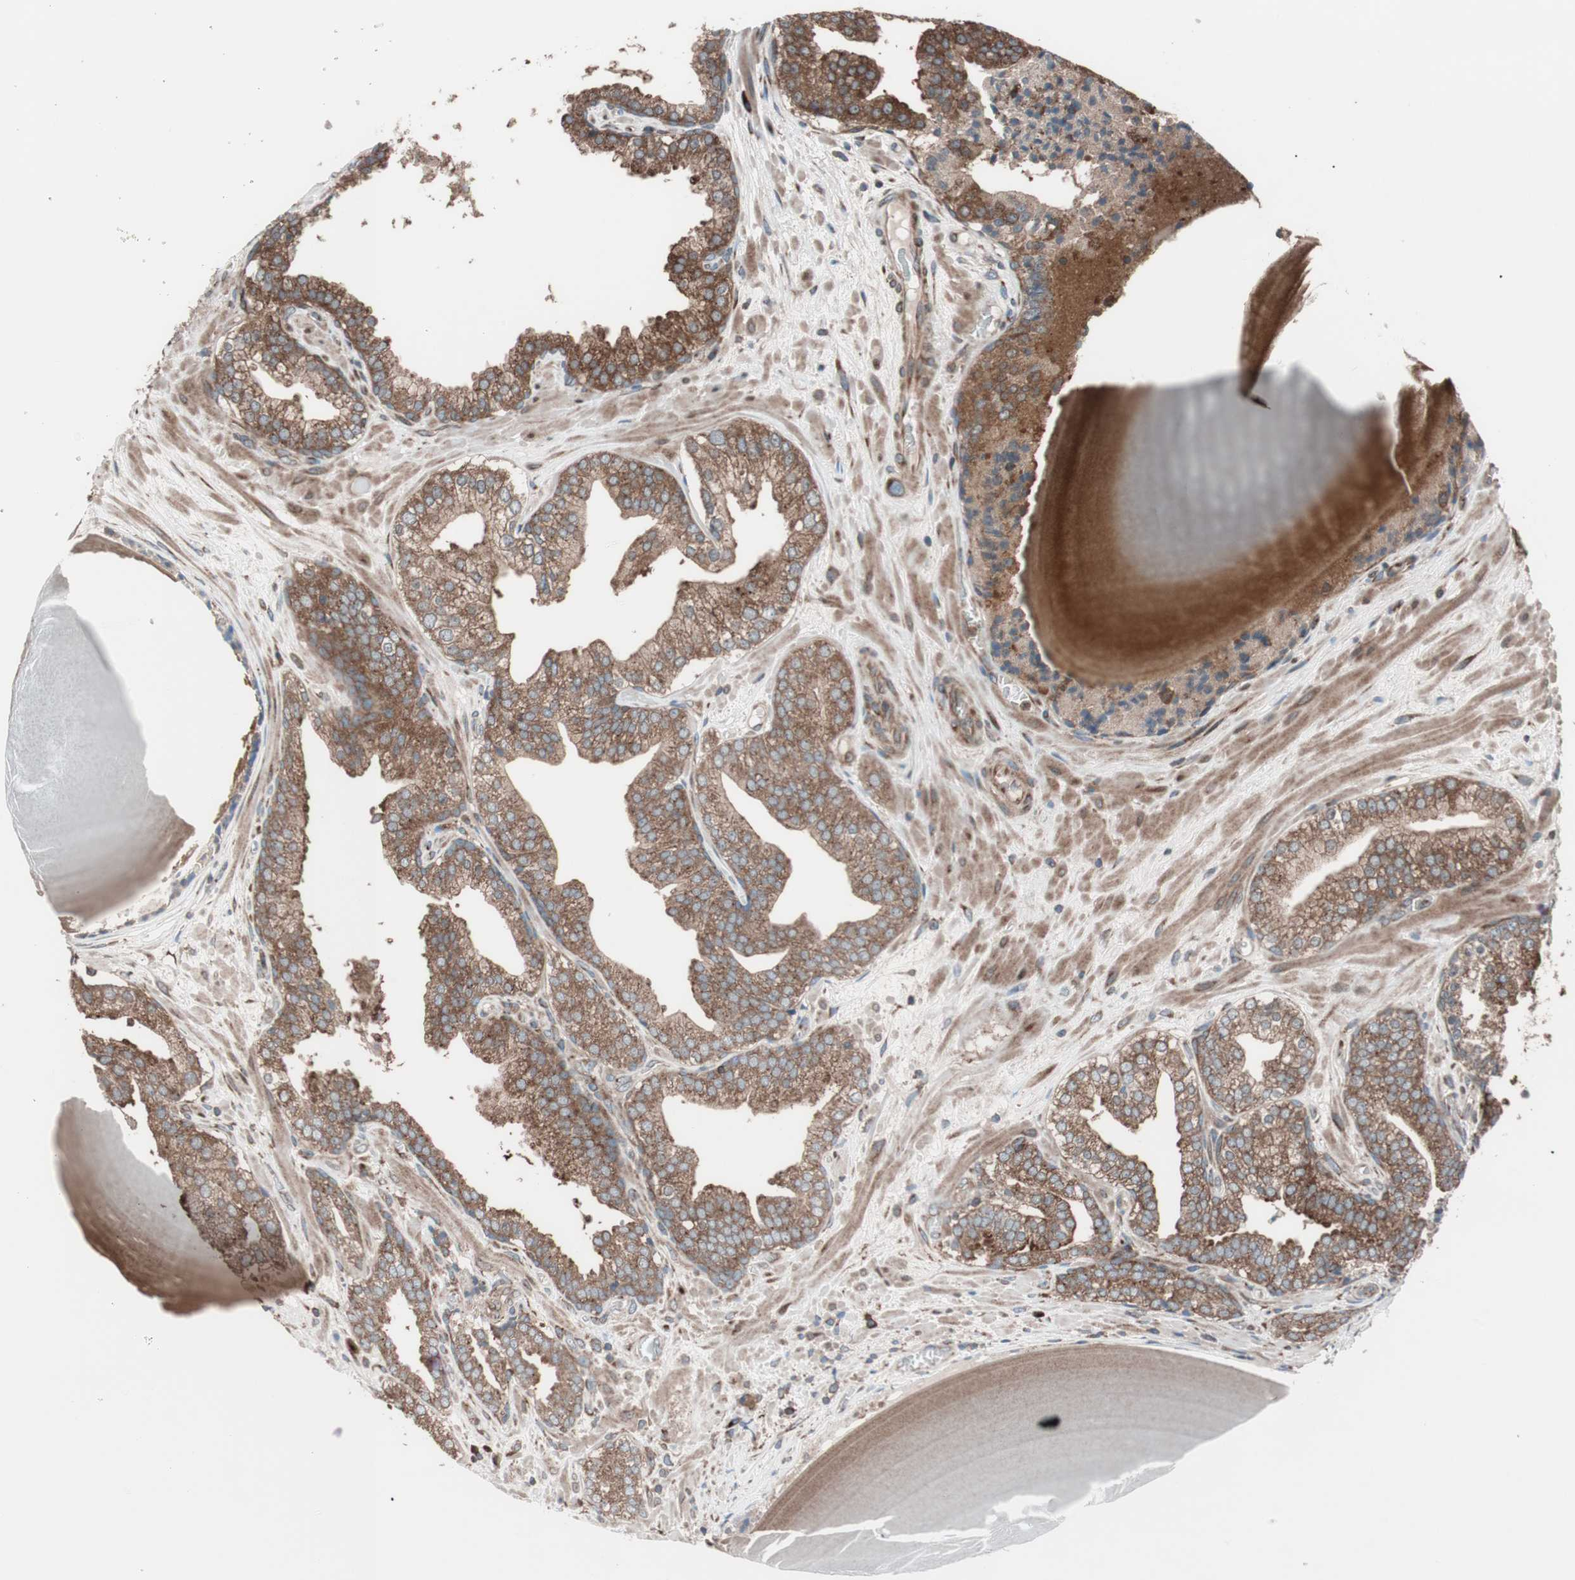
{"staining": {"intensity": "strong", "quantity": ">75%", "location": "cytoplasmic/membranous"}, "tissue": "prostate cancer", "cell_type": "Tumor cells", "image_type": "cancer", "snomed": [{"axis": "morphology", "description": "Adenocarcinoma, High grade"}, {"axis": "topography", "description": "Prostate"}], "caption": "Prostate adenocarcinoma (high-grade) tissue shows strong cytoplasmic/membranous positivity in about >75% of tumor cells", "gene": "SEC31A", "patient": {"sex": "male", "age": 68}}